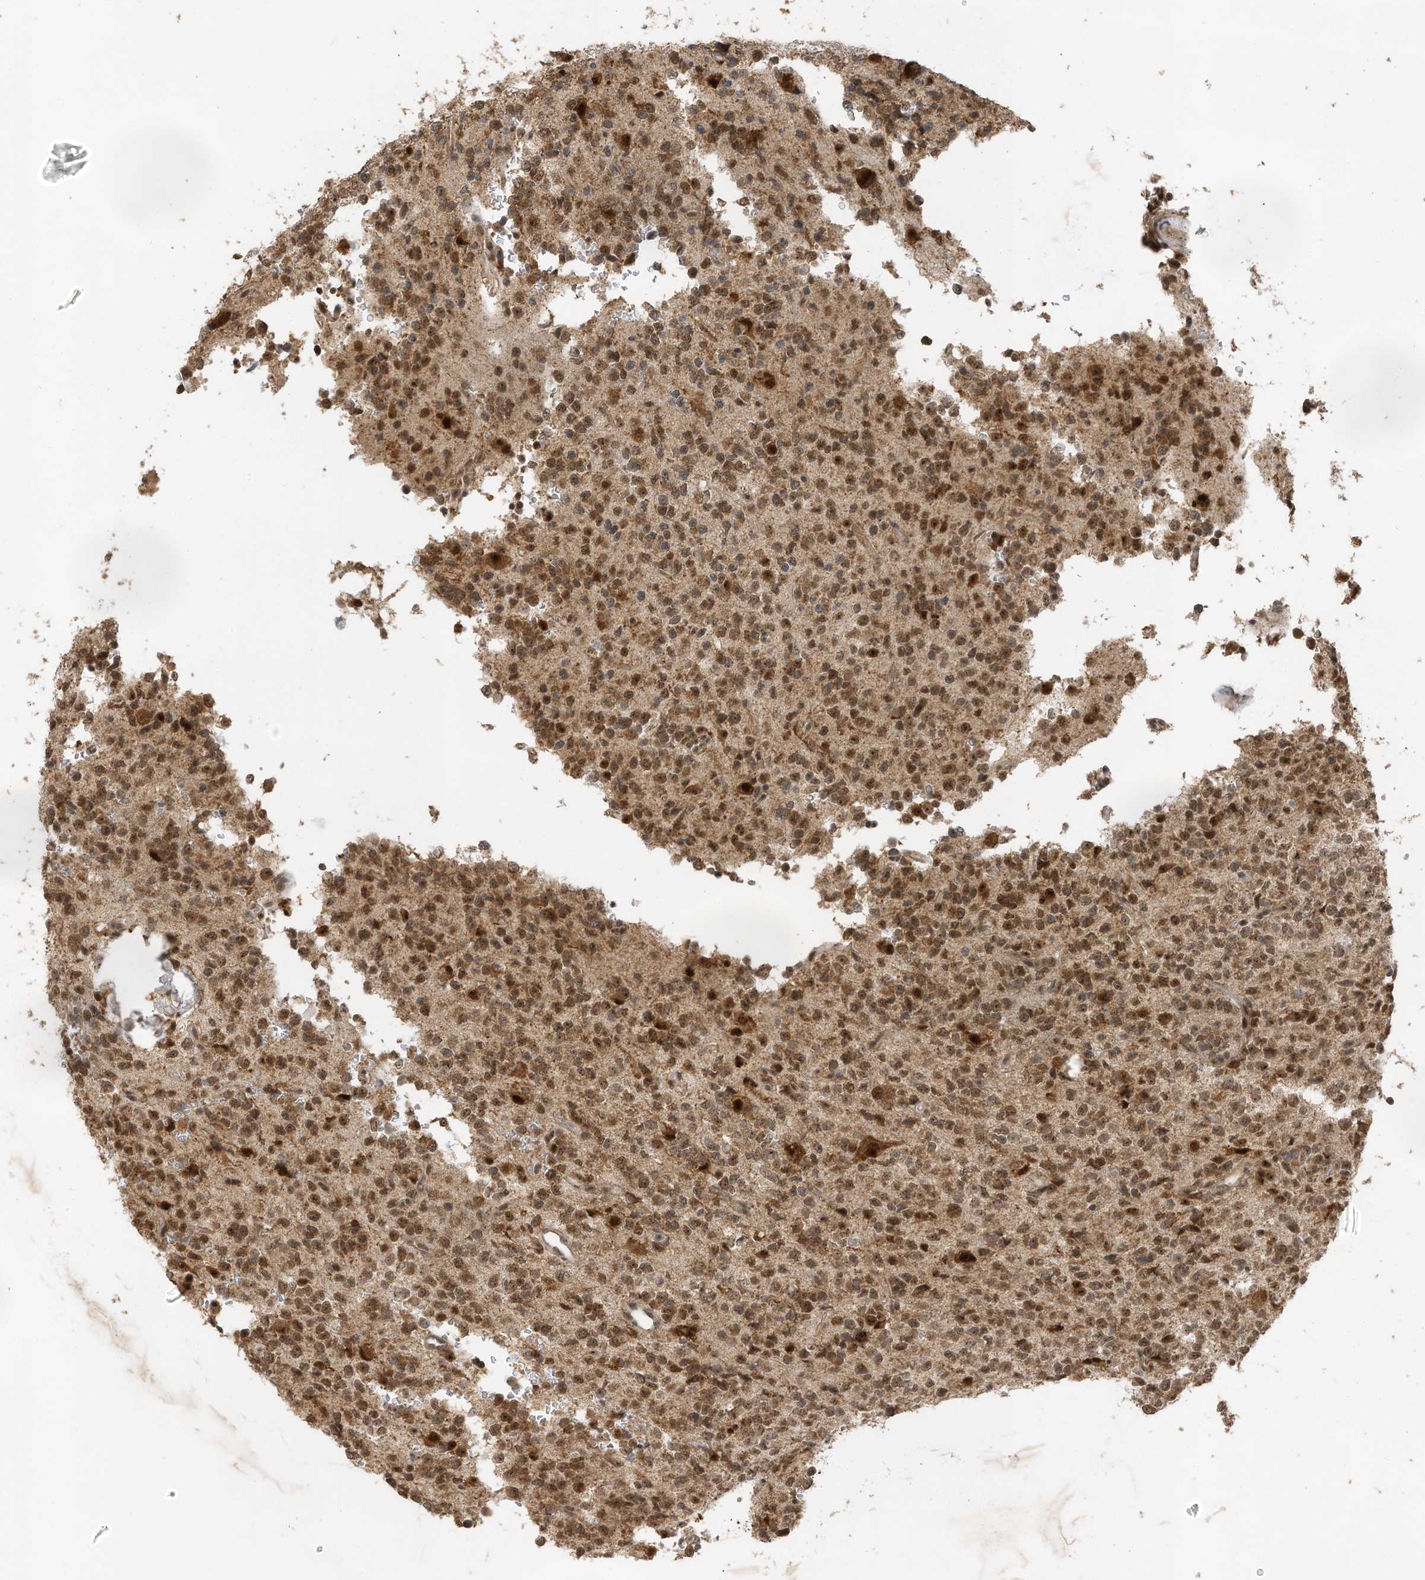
{"staining": {"intensity": "moderate", "quantity": ">75%", "location": "cytoplasmic/membranous,nuclear"}, "tissue": "glioma", "cell_type": "Tumor cells", "image_type": "cancer", "snomed": [{"axis": "morphology", "description": "Glioma, malignant, High grade"}, {"axis": "topography", "description": "Brain"}], "caption": "There is medium levels of moderate cytoplasmic/membranous and nuclear expression in tumor cells of malignant glioma (high-grade), as demonstrated by immunohistochemical staining (brown color).", "gene": "ERLEC1", "patient": {"sex": "female", "age": 62}}